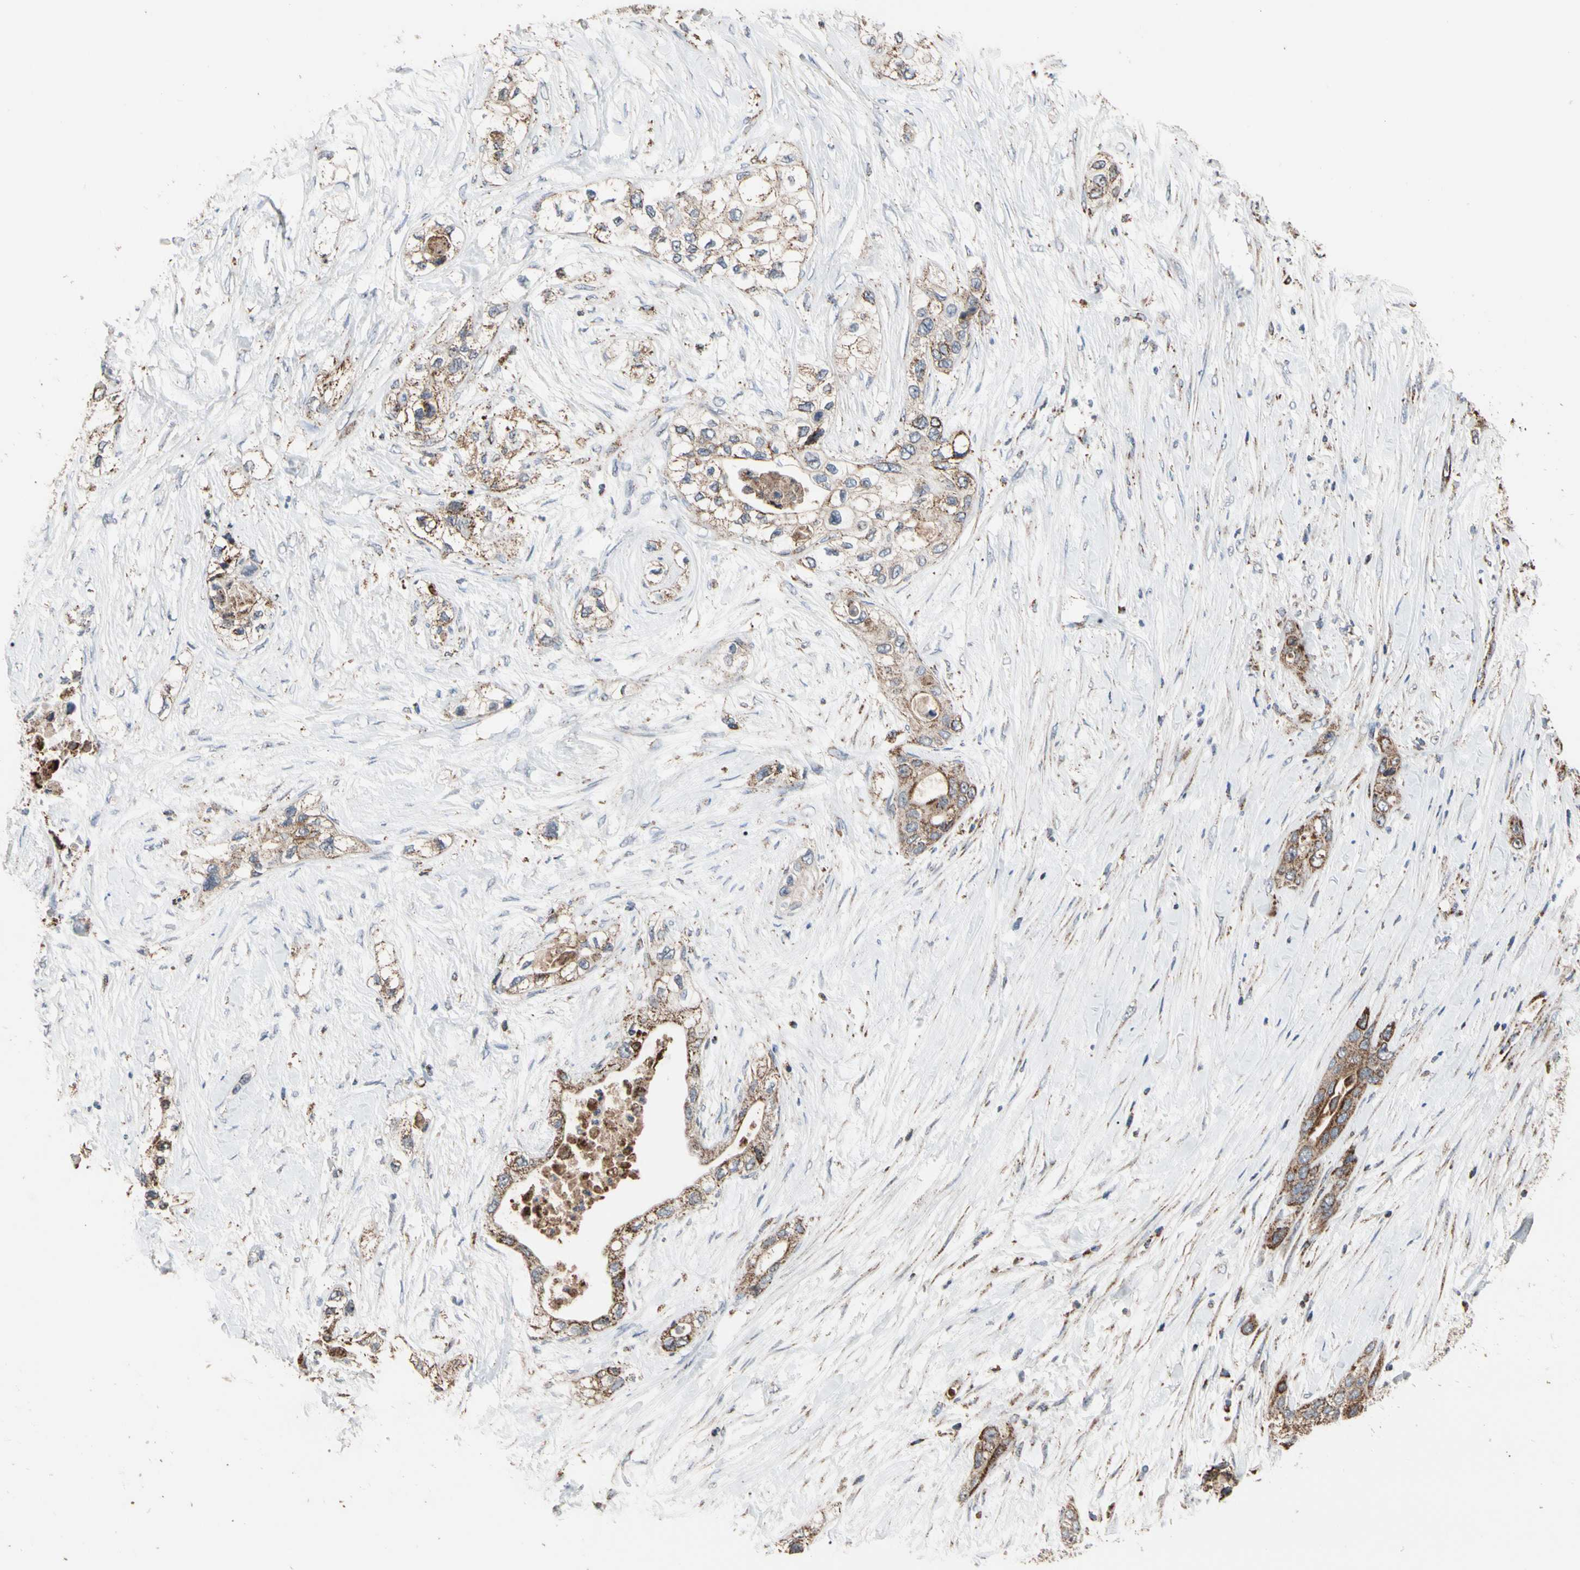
{"staining": {"intensity": "moderate", "quantity": ">75%", "location": "cytoplasmic/membranous"}, "tissue": "pancreatic cancer", "cell_type": "Tumor cells", "image_type": "cancer", "snomed": [{"axis": "morphology", "description": "Adenocarcinoma, NOS"}, {"axis": "topography", "description": "Pancreas"}], "caption": "Protein analysis of pancreatic cancer (adenocarcinoma) tissue displays moderate cytoplasmic/membranous expression in approximately >75% of tumor cells.", "gene": "FAM110B", "patient": {"sex": "female", "age": 70}}